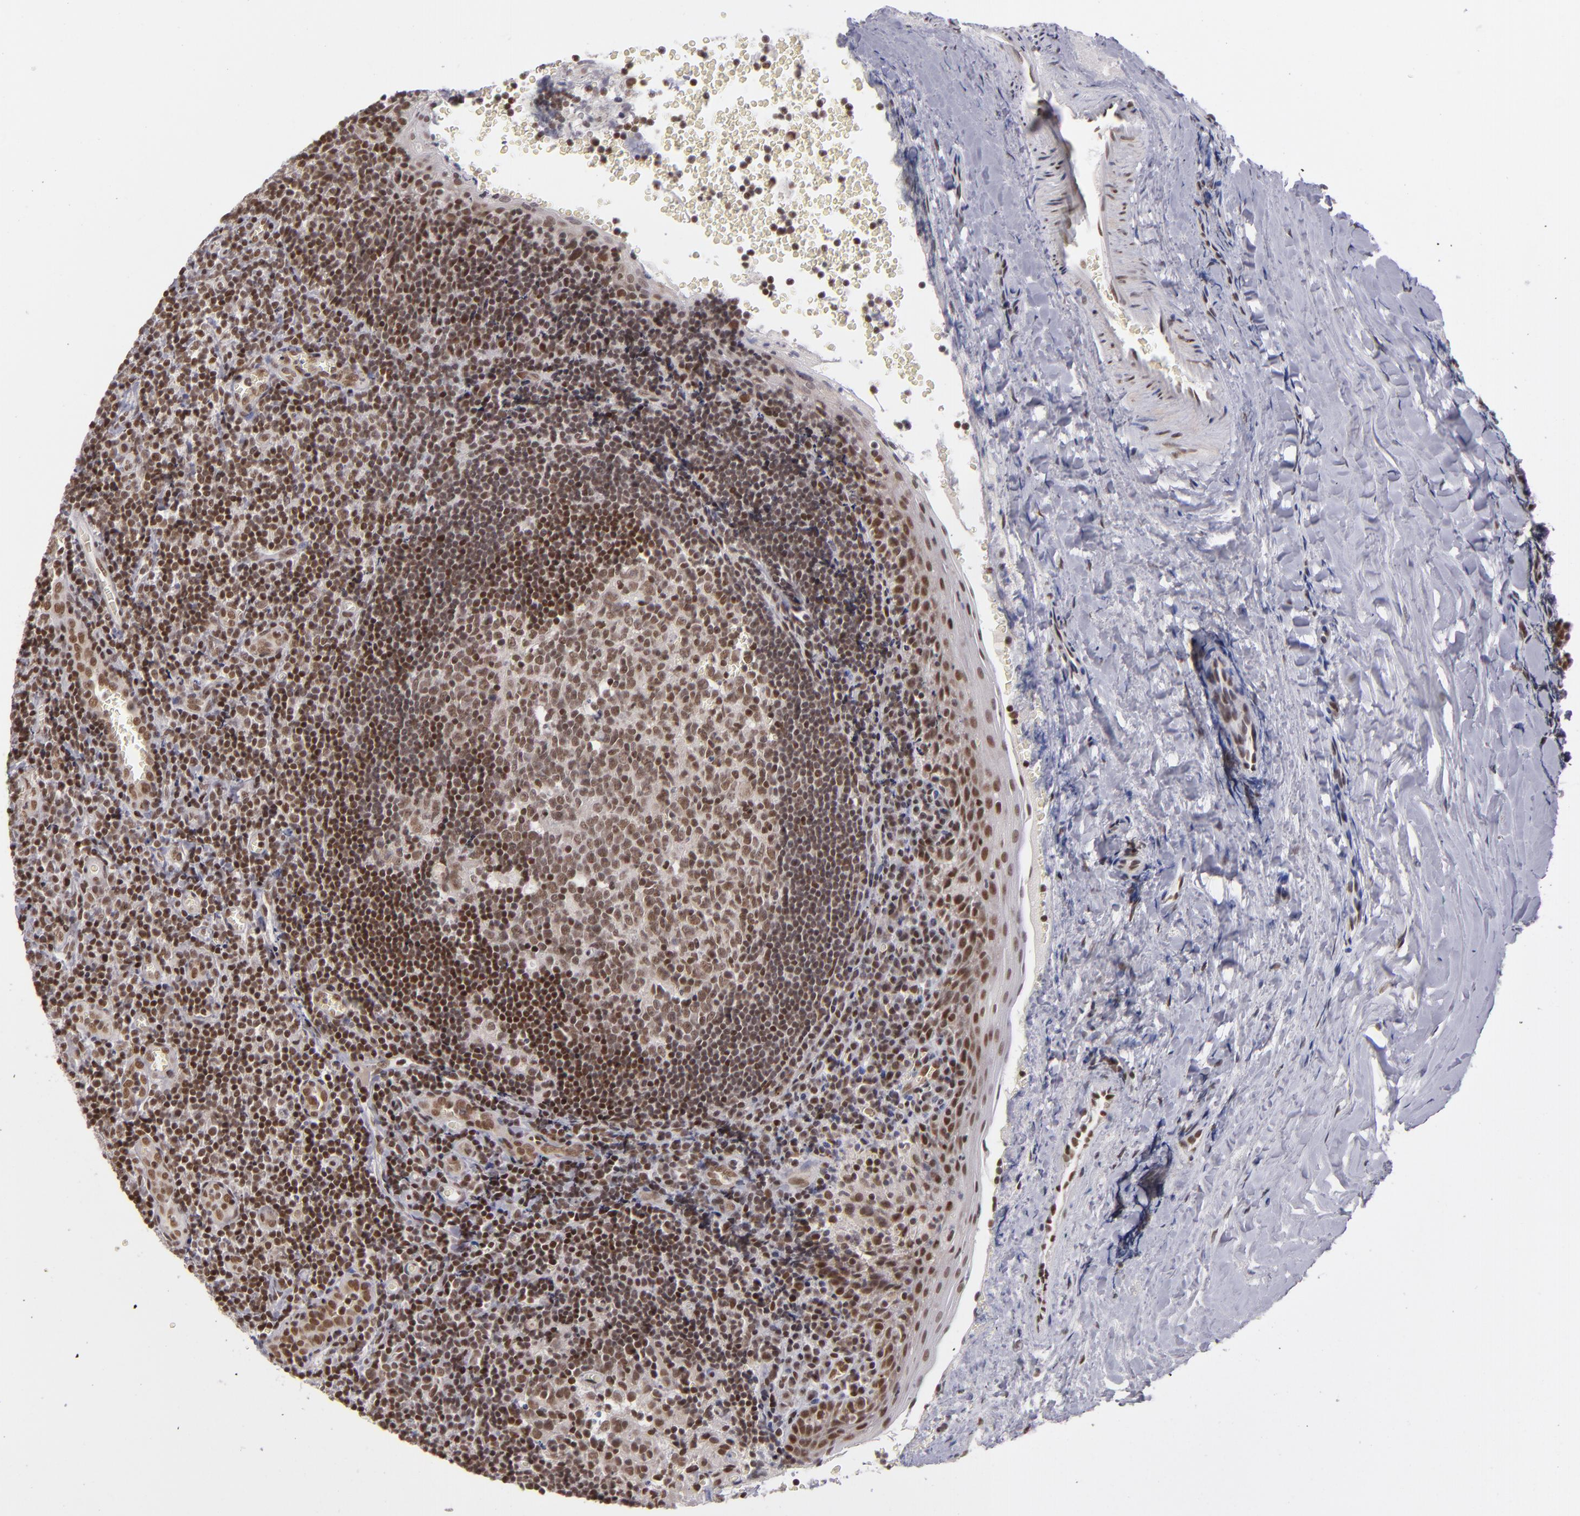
{"staining": {"intensity": "moderate", "quantity": ">75%", "location": "nuclear"}, "tissue": "tonsil", "cell_type": "Germinal center cells", "image_type": "normal", "snomed": [{"axis": "morphology", "description": "Normal tissue, NOS"}, {"axis": "topography", "description": "Tonsil"}], "caption": "Human tonsil stained with a brown dye displays moderate nuclear positive staining in about >75% of germinal center cells.", "gene": "MLLT3", "patient": {"sex": "male", "age": 20}}